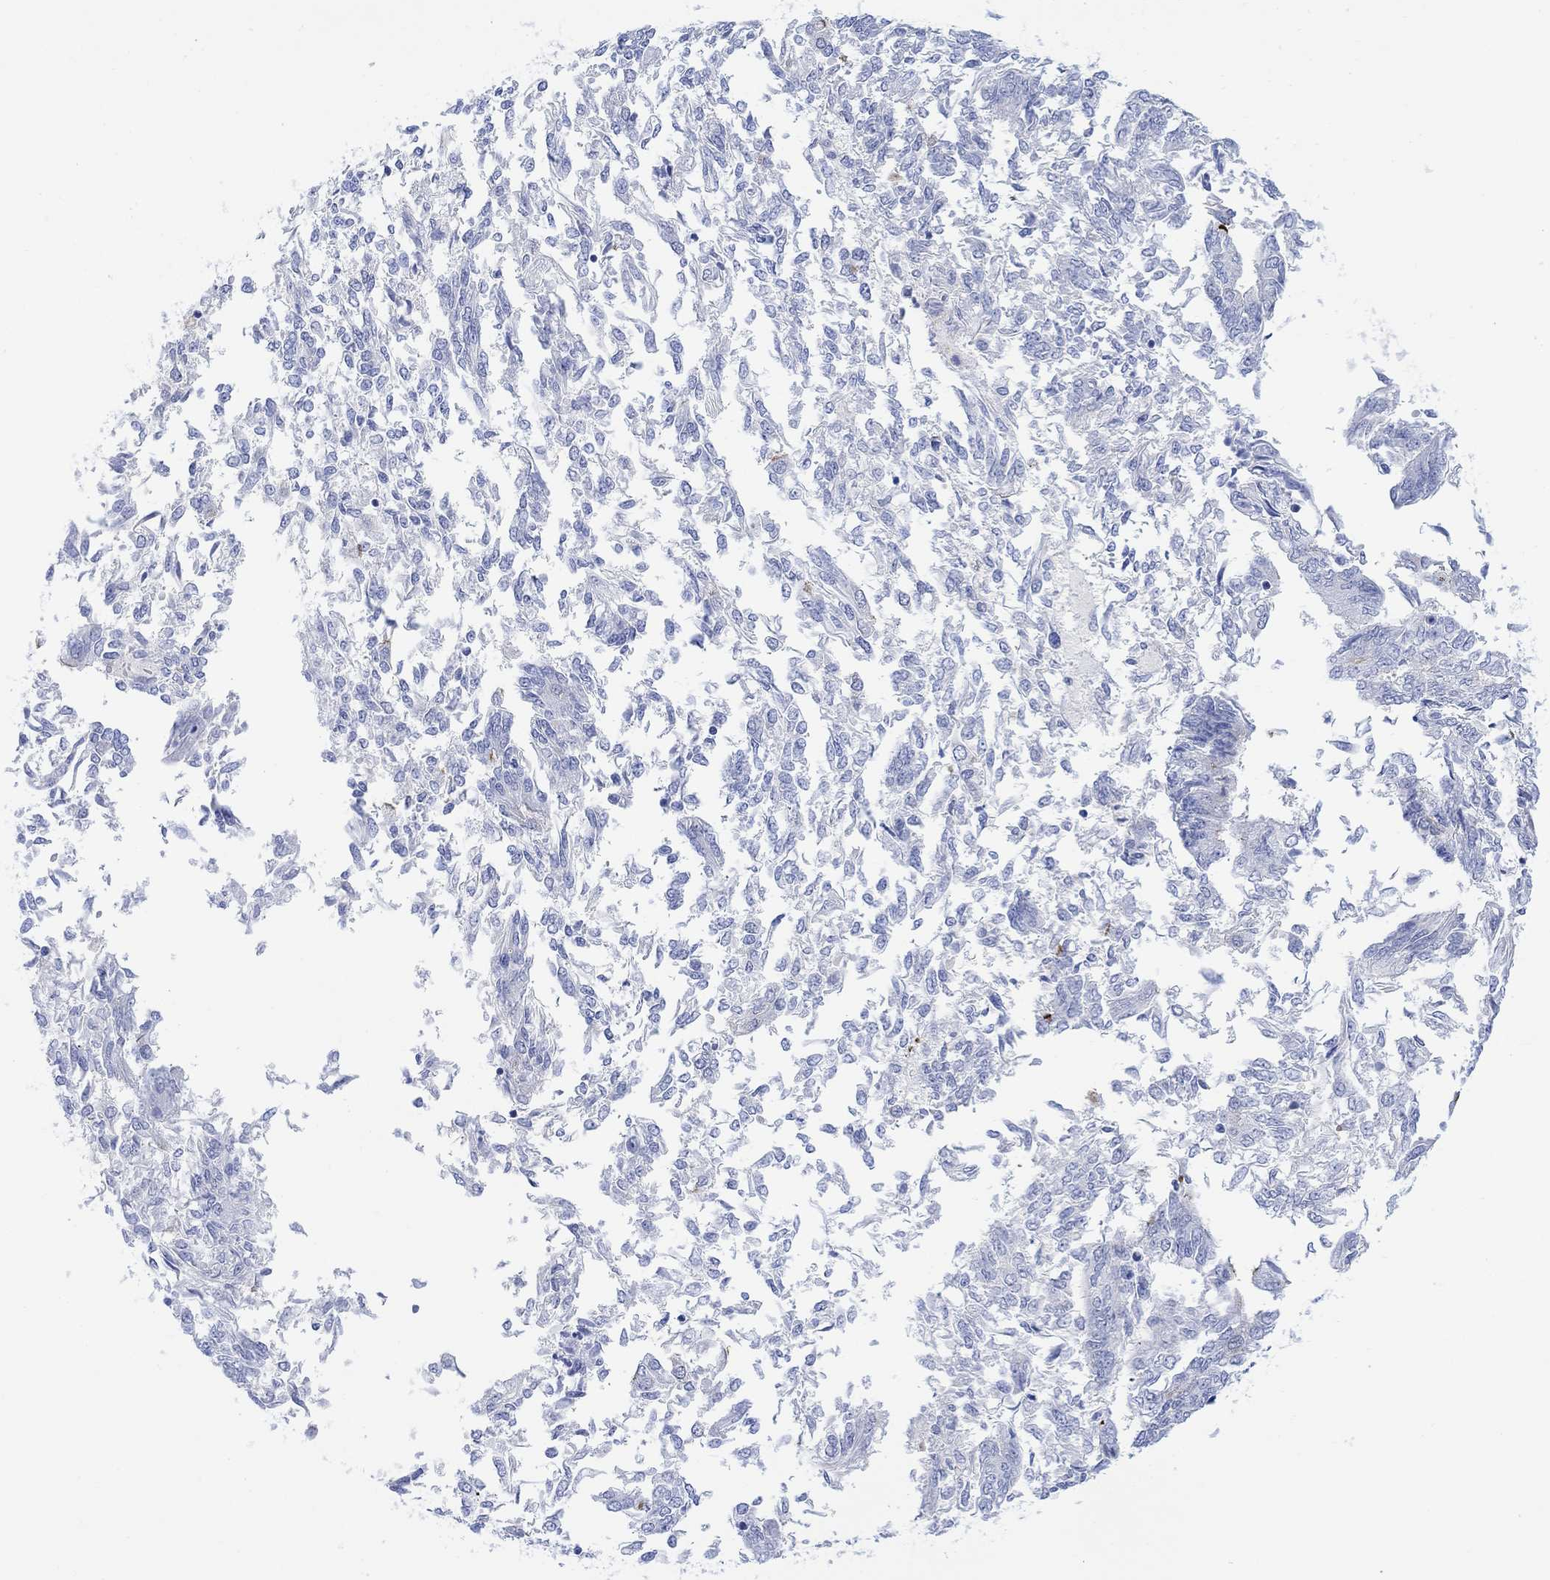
{"staining": {"intensity": "negative", "quantity": "none", "location": "none"}, "tissue": "endometrial cancer", "cell_type": "Tumor cells", "image_type": "cancer", "snomed": [{"axis": "morphology", "description": "Adenocarcinoma, NOS"}, {"axis": "topography", "description": "Endometrium"}], "caption": "Protein analysis of endometrial cancer demonstrates no significant positivity in tumor cells.", "gene": "TLDC2", "patient": {"sex": "female", "age": 58}}